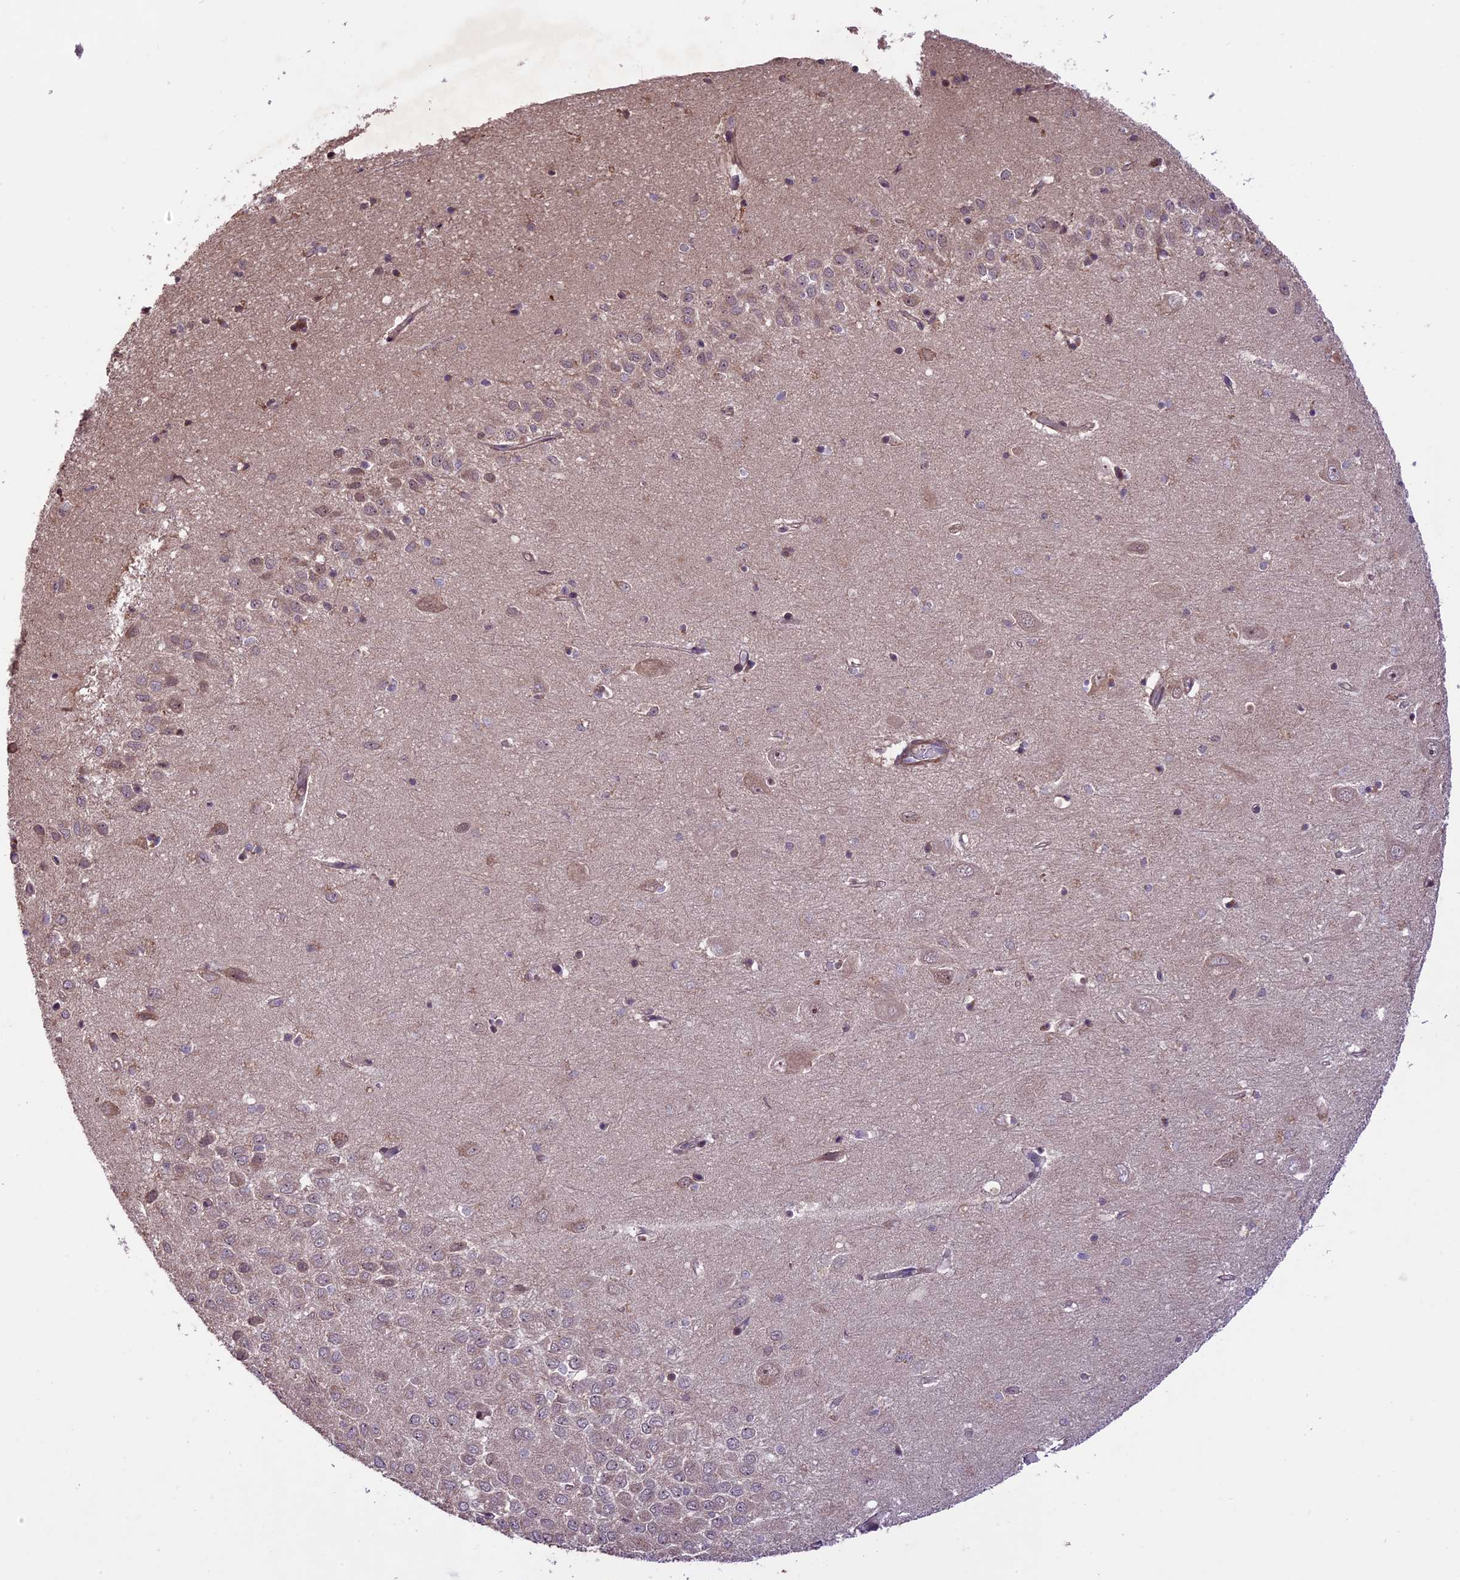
{"staining": {"intensity": "weak", "quantity": "<25%", "location": "cytoplasmic/membranous"}, "tissue": "hippocampus", "cell_type": "Glial cells", "image_type": "normal", "snomed": [{"axis": "morphology", "description": "Normal tissue, NOS"}, {"axis": "topography", "description": "Hippocampus"}], "caption": "This is a histopathology image of immunohistochemistry staining of normal hippocampus, which shows no staining in glial cells. (DAB immunohistochemistry (IHC) visualized using brightfield microscopy, high magnification).", "gene": "HDAC5", "patient": {"sex": "female", "age": 64}}